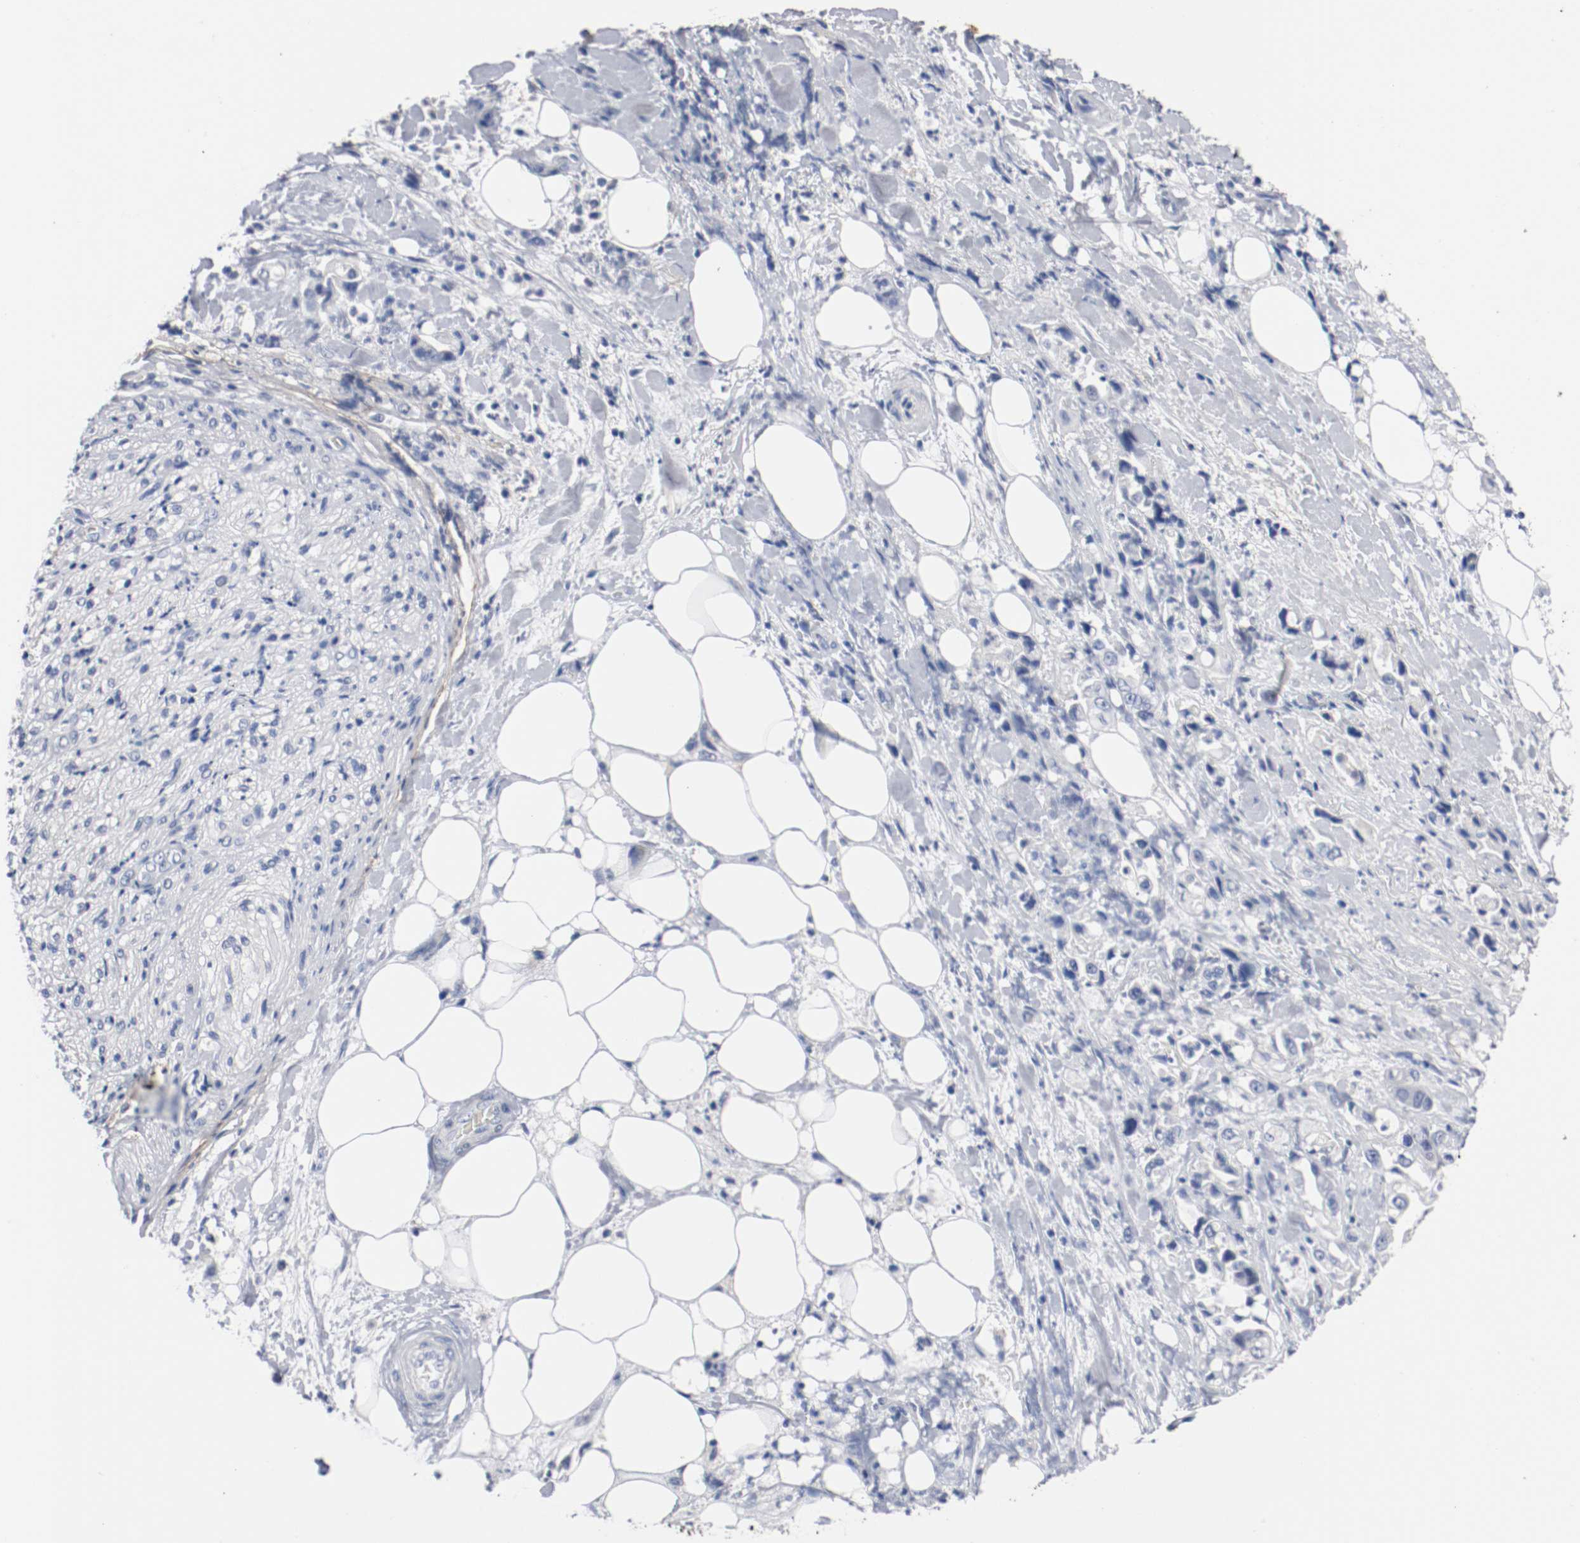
{"staining": {"intensity": "negative", "quantity": "none", "location": "none"}, "tissue": "pancreatic cancer", "cell_type": "Tumor cells", "image_type": "cancer", "snomed": [{"axis": "morphology", "description": "Adenocarcinoma, NOS"}, {"axis": "topography", "description": "Pancreas"}], "caption": "The image exhibits no staining of tumor cells in adenocarcinoma (pancreatic). (Brightfield microscopy of DAB (3,3'-diaminobenzidine) IHC at high magnification).", "gene": "TNC", "patient": {"sex": "male", "age": 70}}